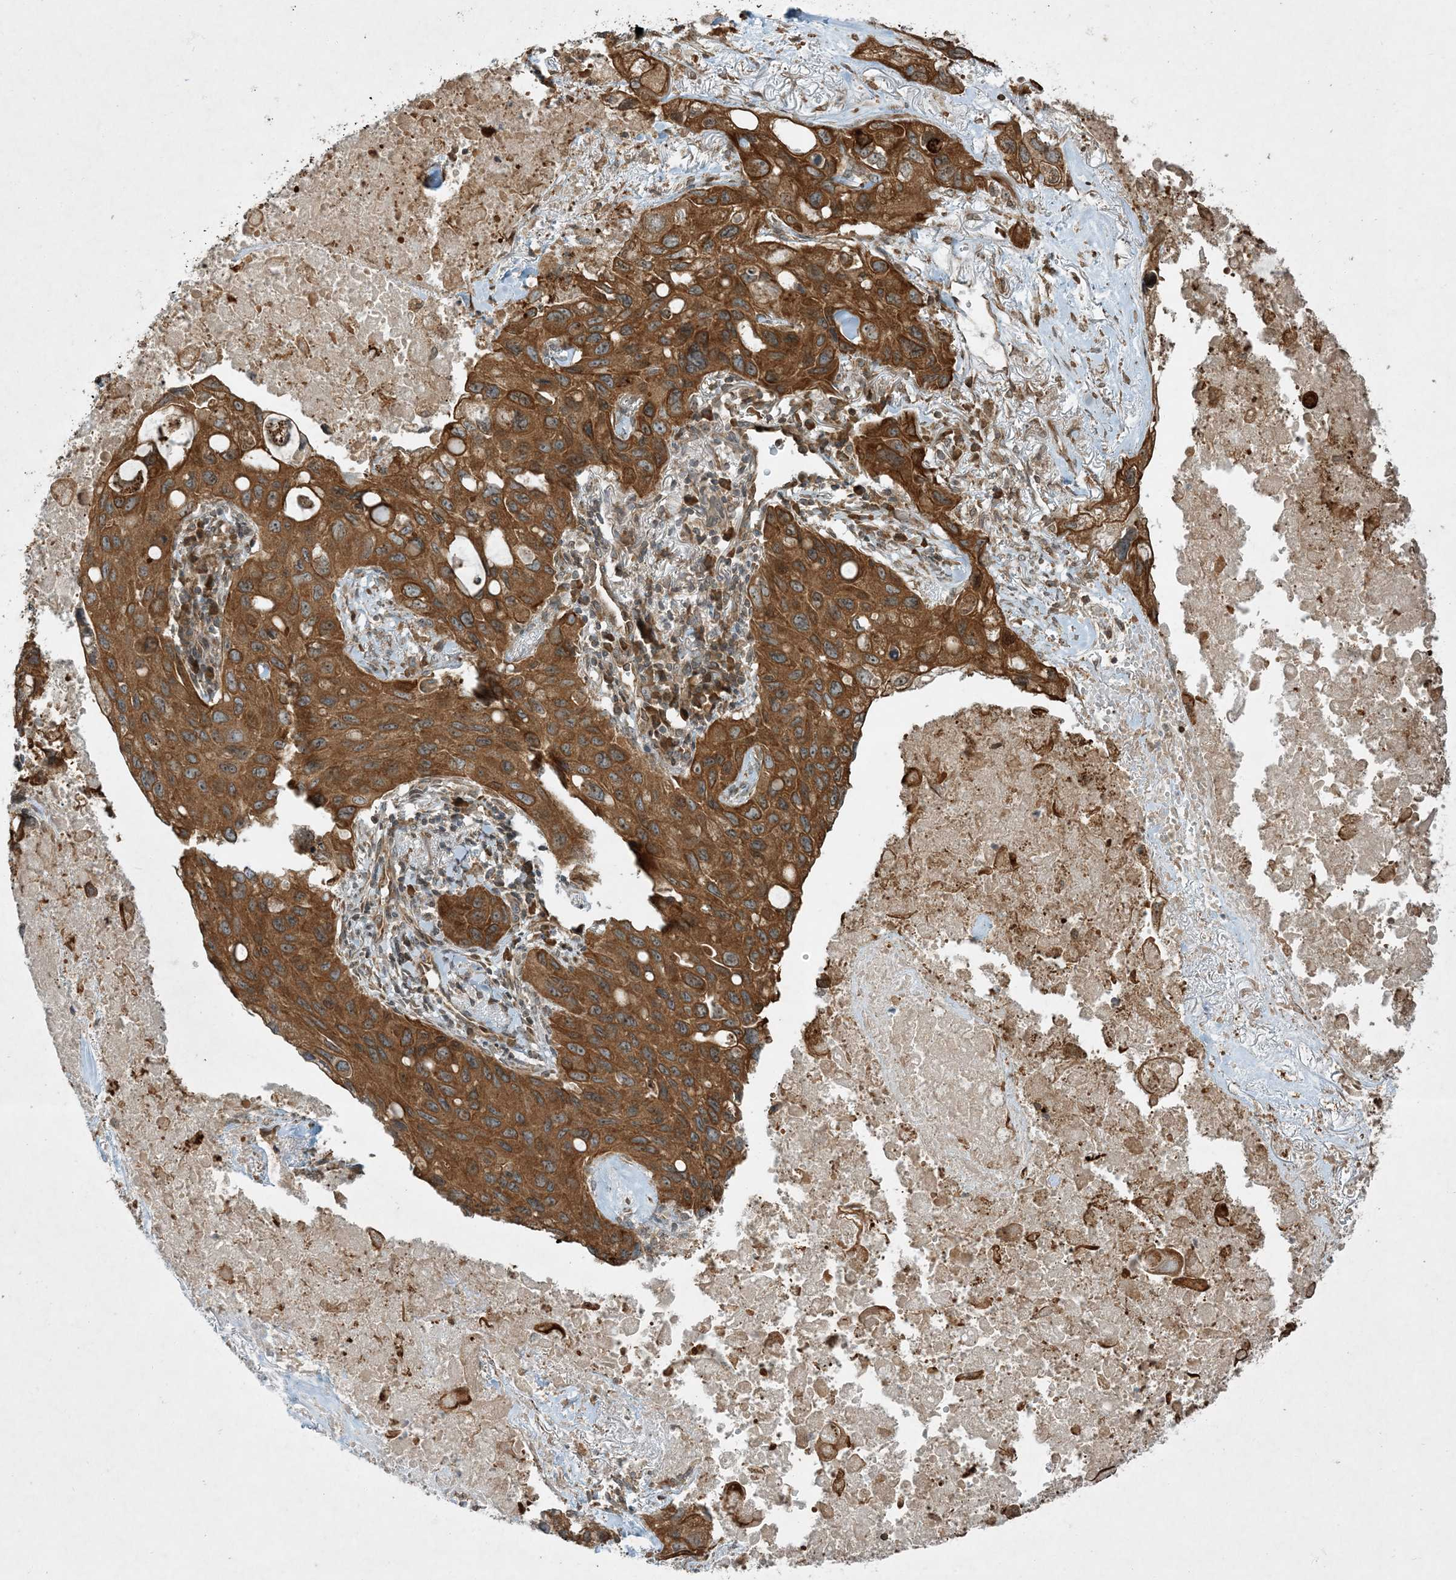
{"staining": {"intensity": "moderate", "quantity": ">75%", "location": "cytoplasmic/membranous"}, "tissue": "lung cancer", "cell_type": "Tumor cells", "image_type": "cancer", "snomed": [{"axis": "morphology", "description": "Squamous cell carcinoma, NOS"}, {"axis": "topography", "description": "Lung"}], "caption": "Protein staining reveals moderate cytoplasmic/membranous positivity in approximately >75% of tumor cells in lung squamous cell carcinoma. The protein is stained brown, and the nuclei are stained in blue (DAB IHC with brightfield microscopy, high magnification).", "gene": "COMMD8", "patient": {"sex": "female", "age": 73}}